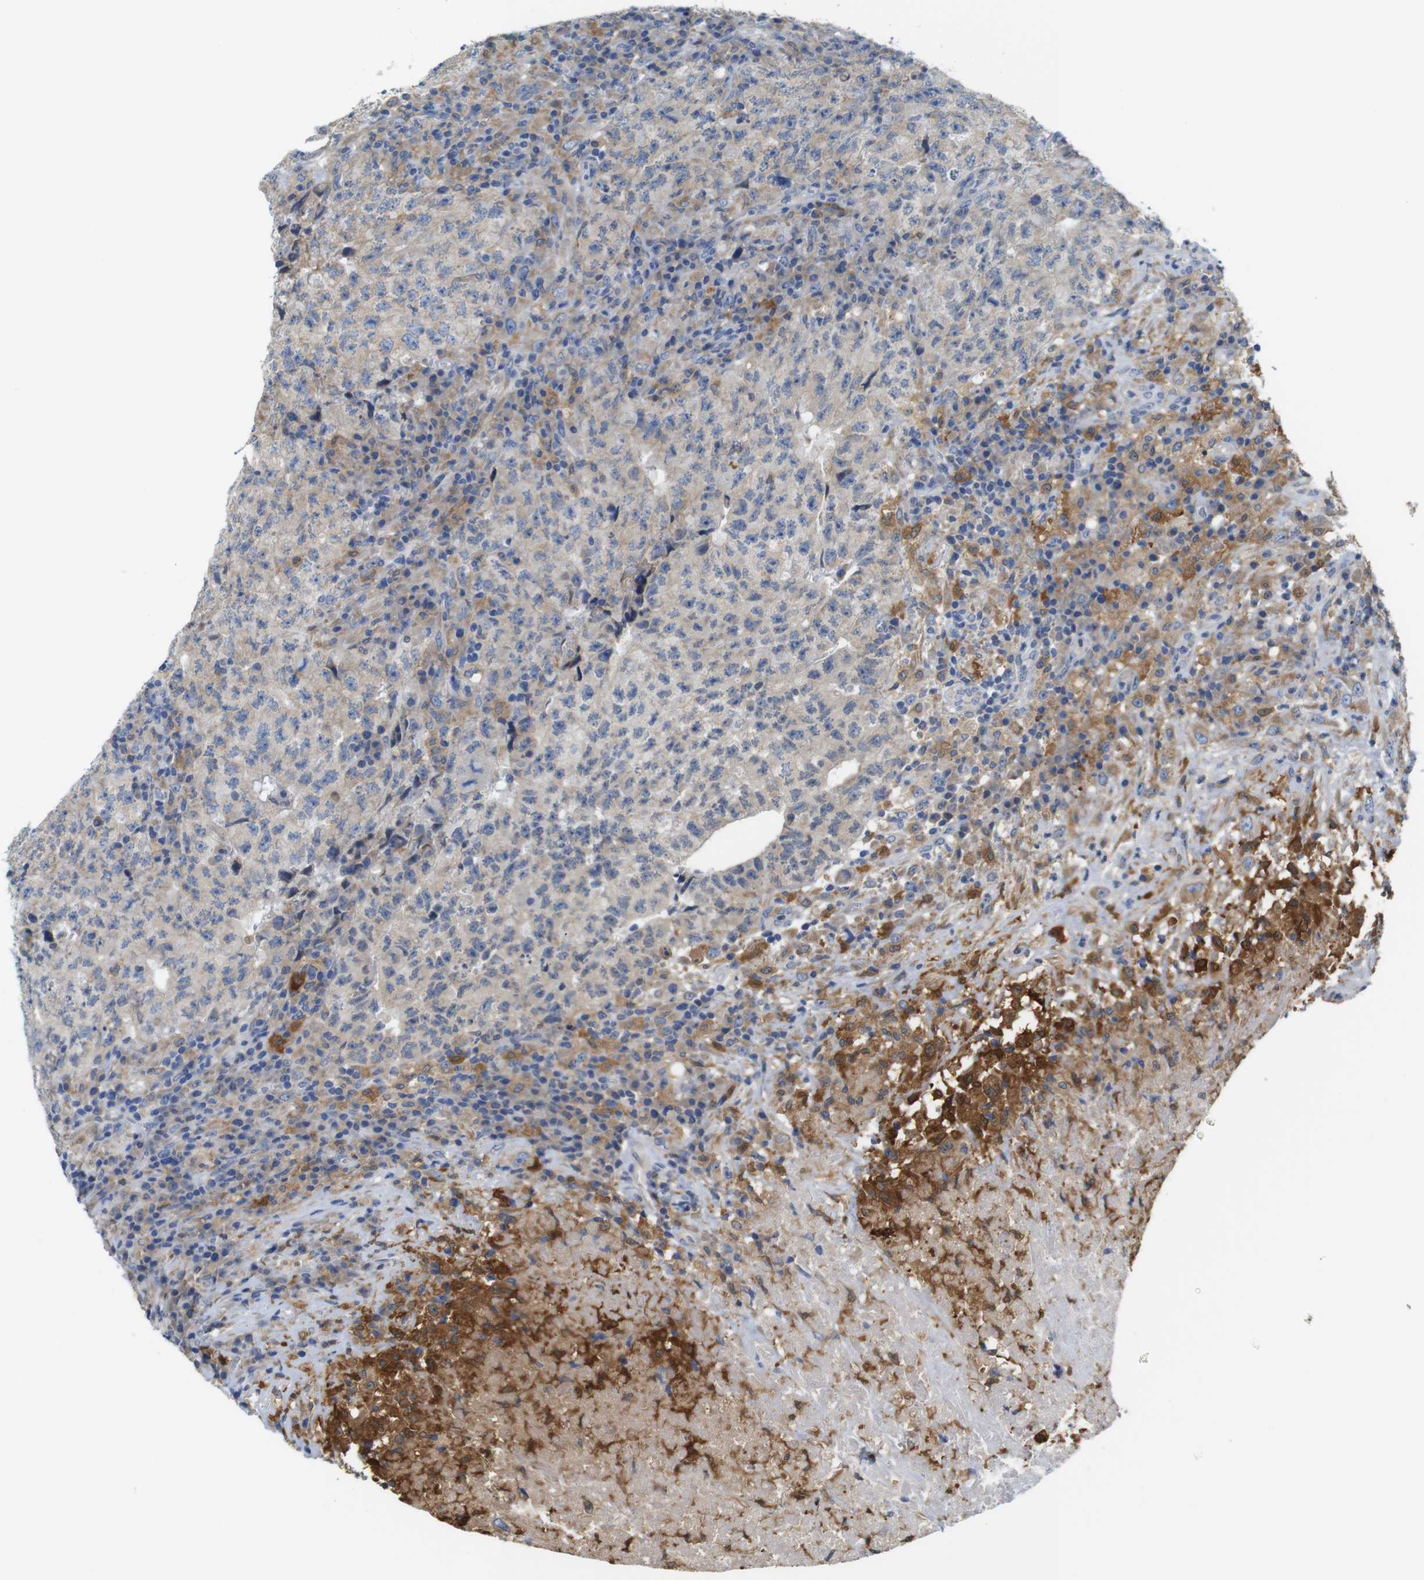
{"staining": {"intensity": "weak", "quantity": "<25%", "location": "cytoplasmic/membranous"}, "tissue": "testis cancer", "cell_type": "Tumor cells", "image_type": "cancer", "snomed": [{"axis": "morphology", "description": "Necrosis, NOS"}, {"axis": "morphology", "description": "Carcinoma, Embryonal, NOS"}, {"axis": "topography", "description": "Testis"}], "caption": "Histopathology image shows no protein expression in tumor cells of testis cancer (embryonal carcinoma) tissue.", "gene": "NEBL", "patient": {"sex": "male", "age": 19}}